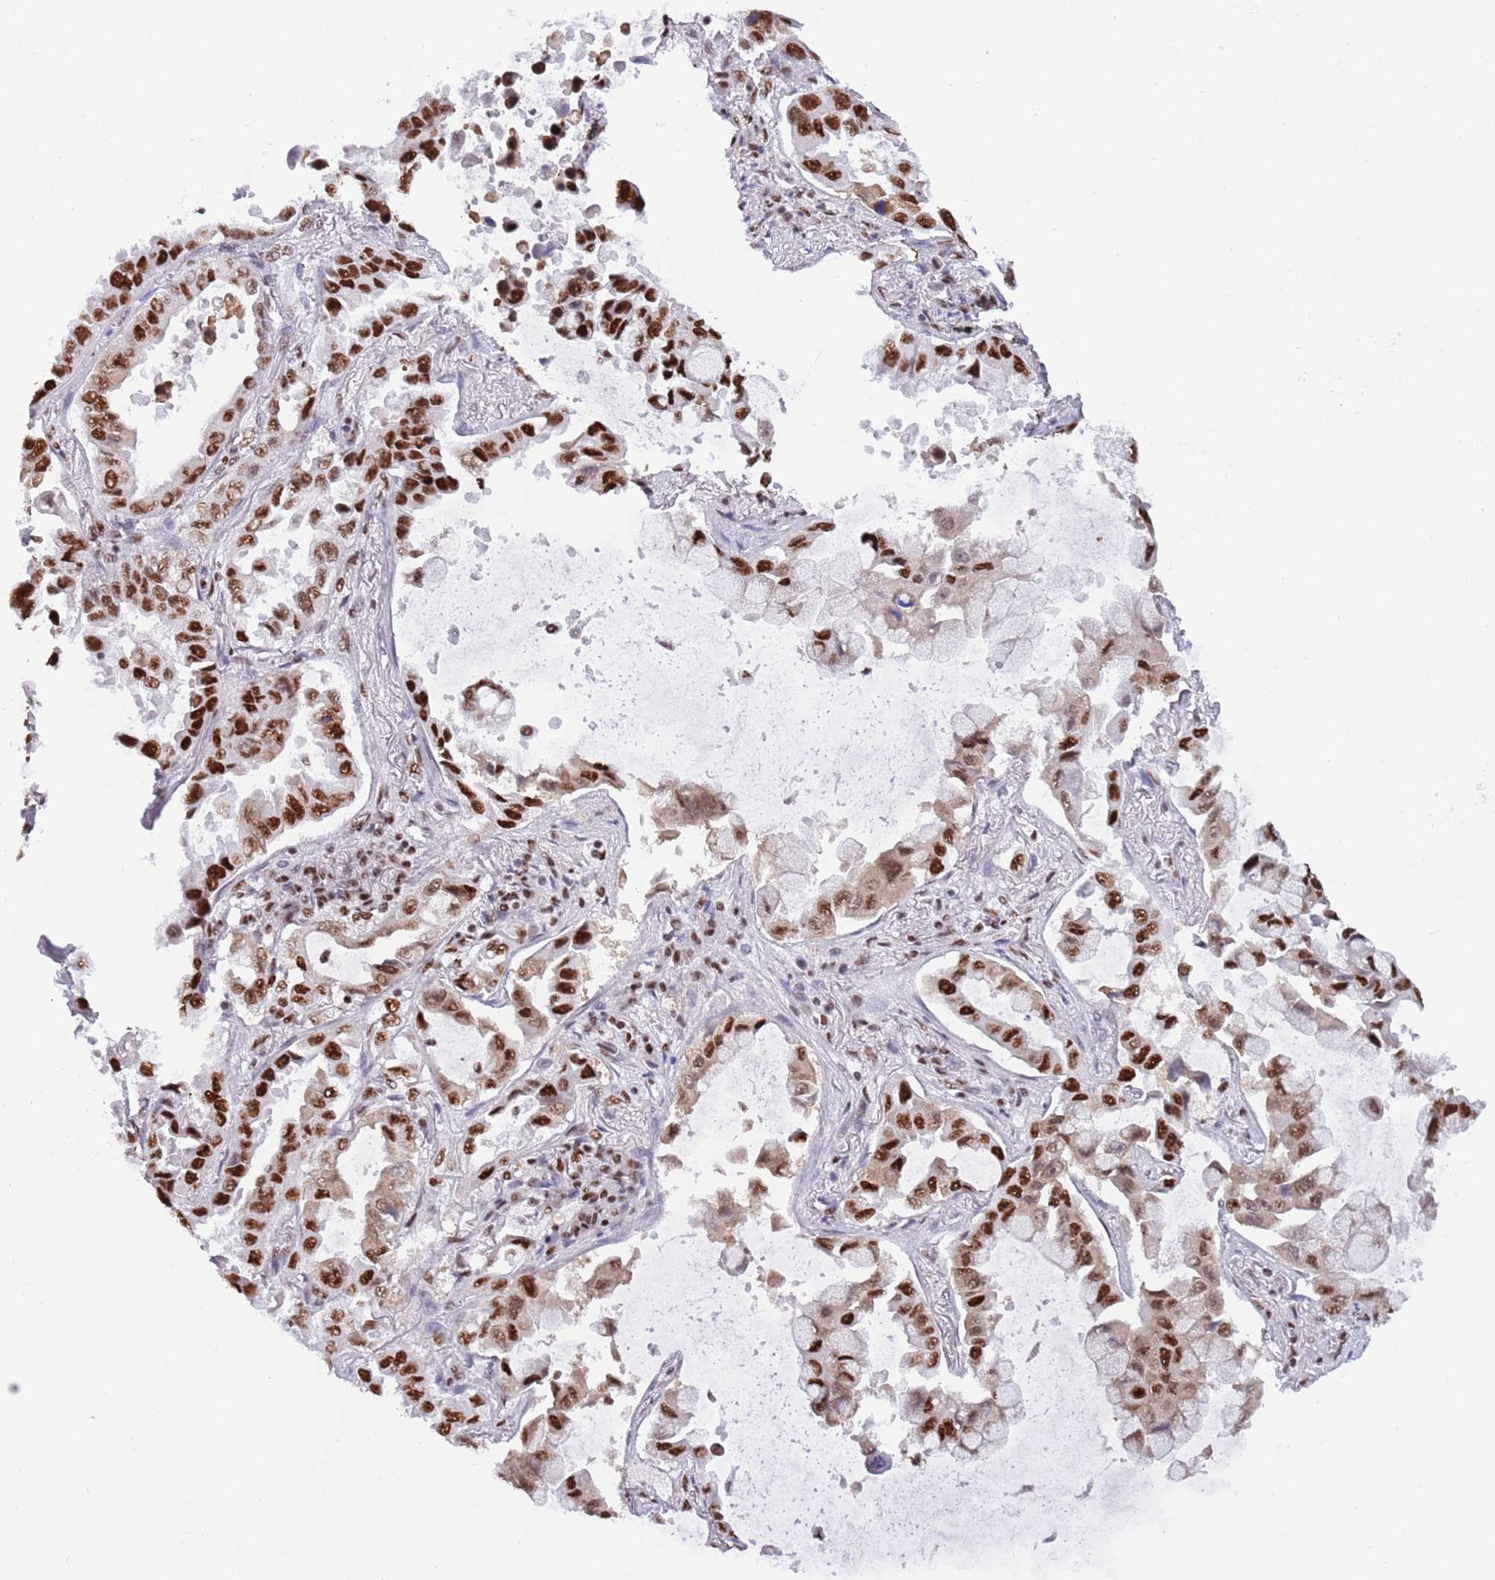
{"staining": {"intensity": "strong", "quantity": ">75%", "location": "nuclear"}, "tissue": "lung cancer", "cell_type": "Tumor cells", "image_type": "cancer", "snomed": [{"axis": "morphology", "description": "Adenocarcinoma, NOS"}, {"axis": "topography", "description": "Lung"}], "caption": "This photomicrograph reveals lung cancer (adenocarcinoma) stained with IHC to label a protein in brown. The nuclear of tumor cells show strong positivity for the protein. Nuclei are counter-stained blue.", "gene": "SF3A2", "patient": {"sex": "male", "age": 64}}